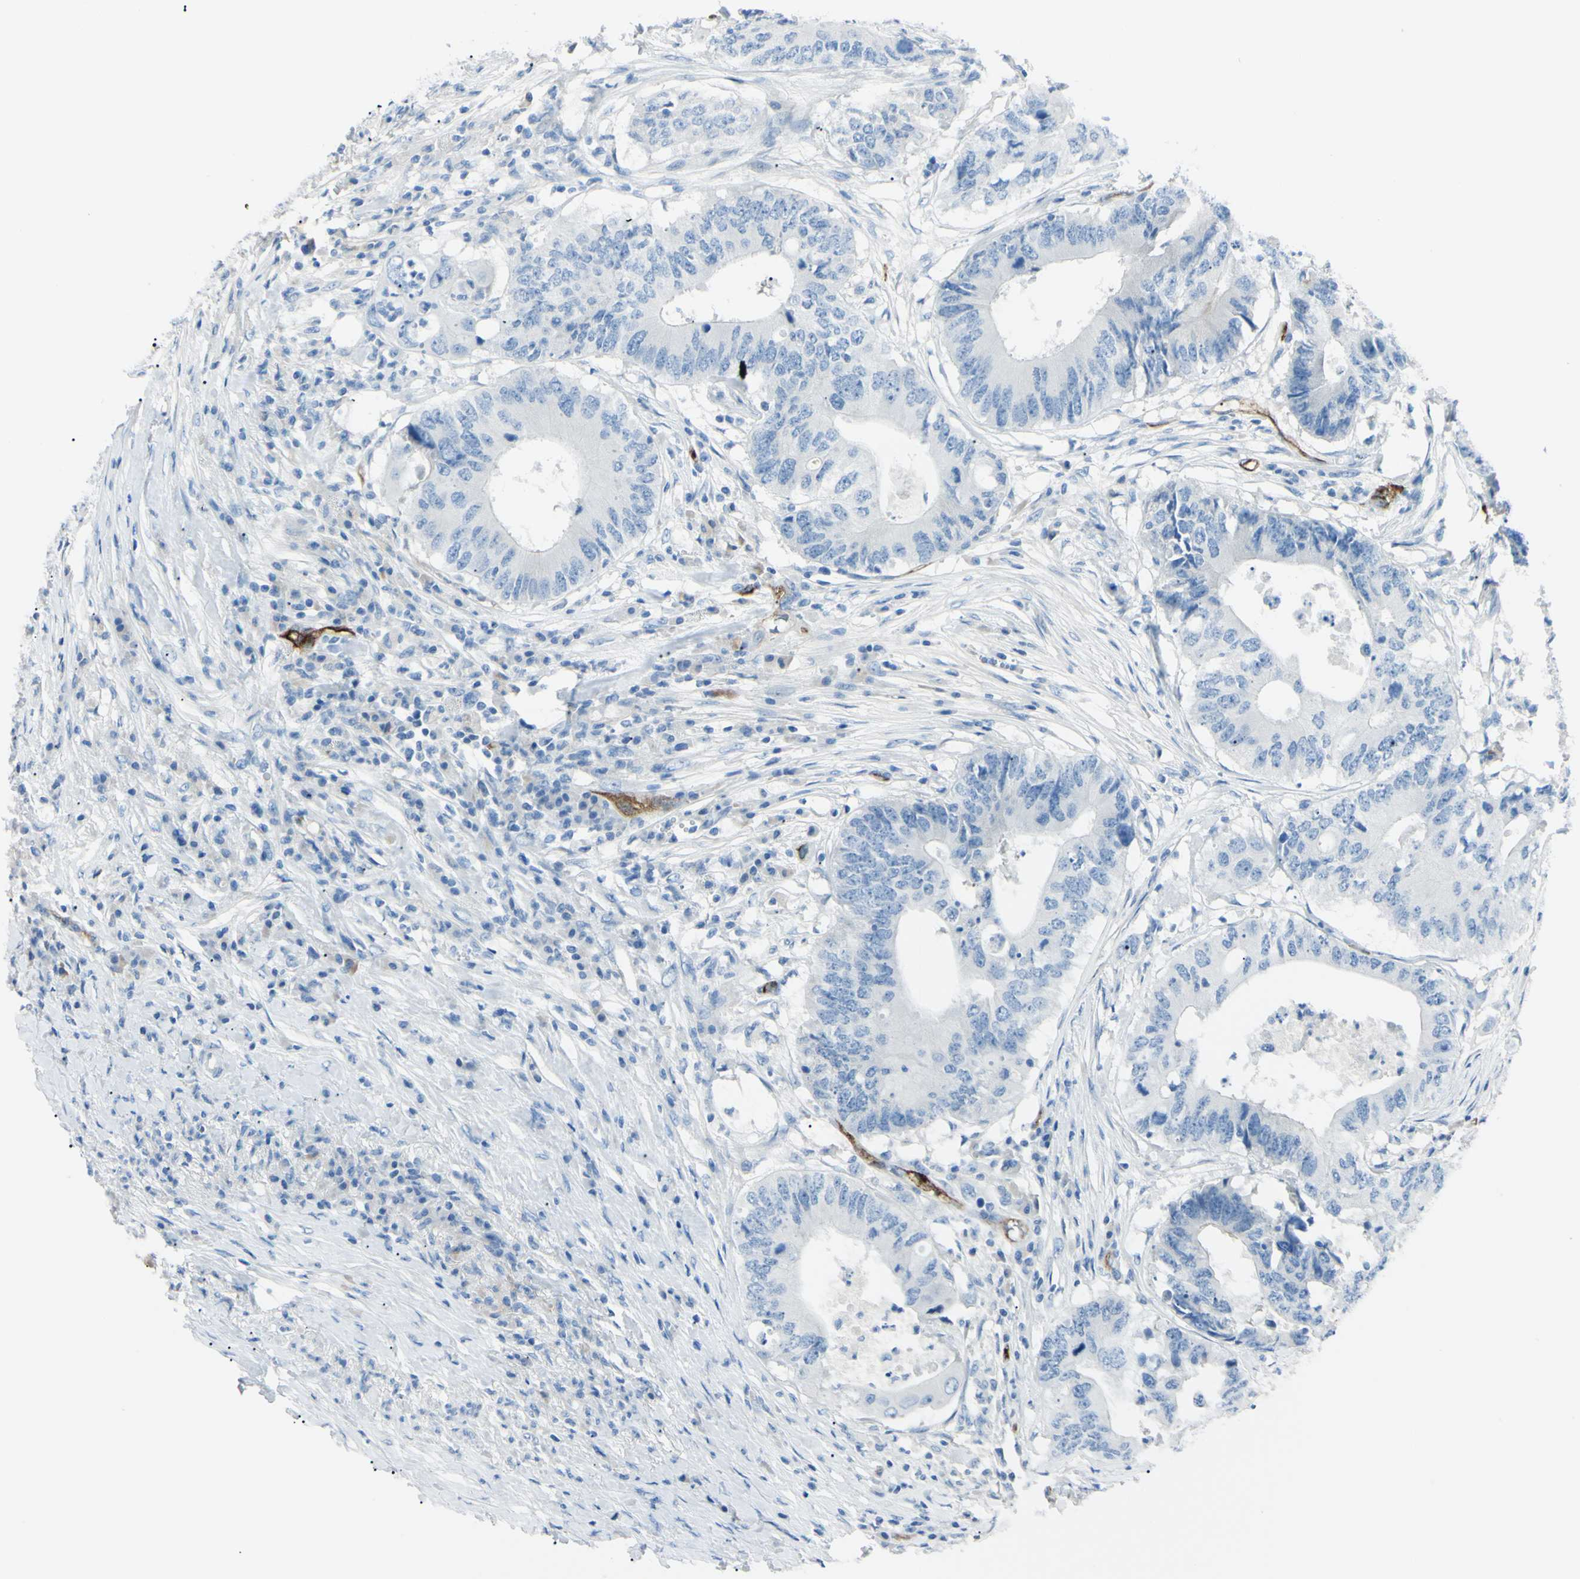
{"staining": {"intensity": "negative", "quantity": "none", "location": "none"}, "tissue": "colorectal cancer", "cell_type": "Tumor cells", "image_type": "cancer", "snomed": [{"axis": "morphology", "description": "Adenocarcinoma, NOS"}, {"axis": "topography", "description": "Colon"}], "caption": "Tumor cells show no significant protein positivity in colorectal cancer.", "gene": "FOLH1", "patient": {"sex": "male", "age": 71}}